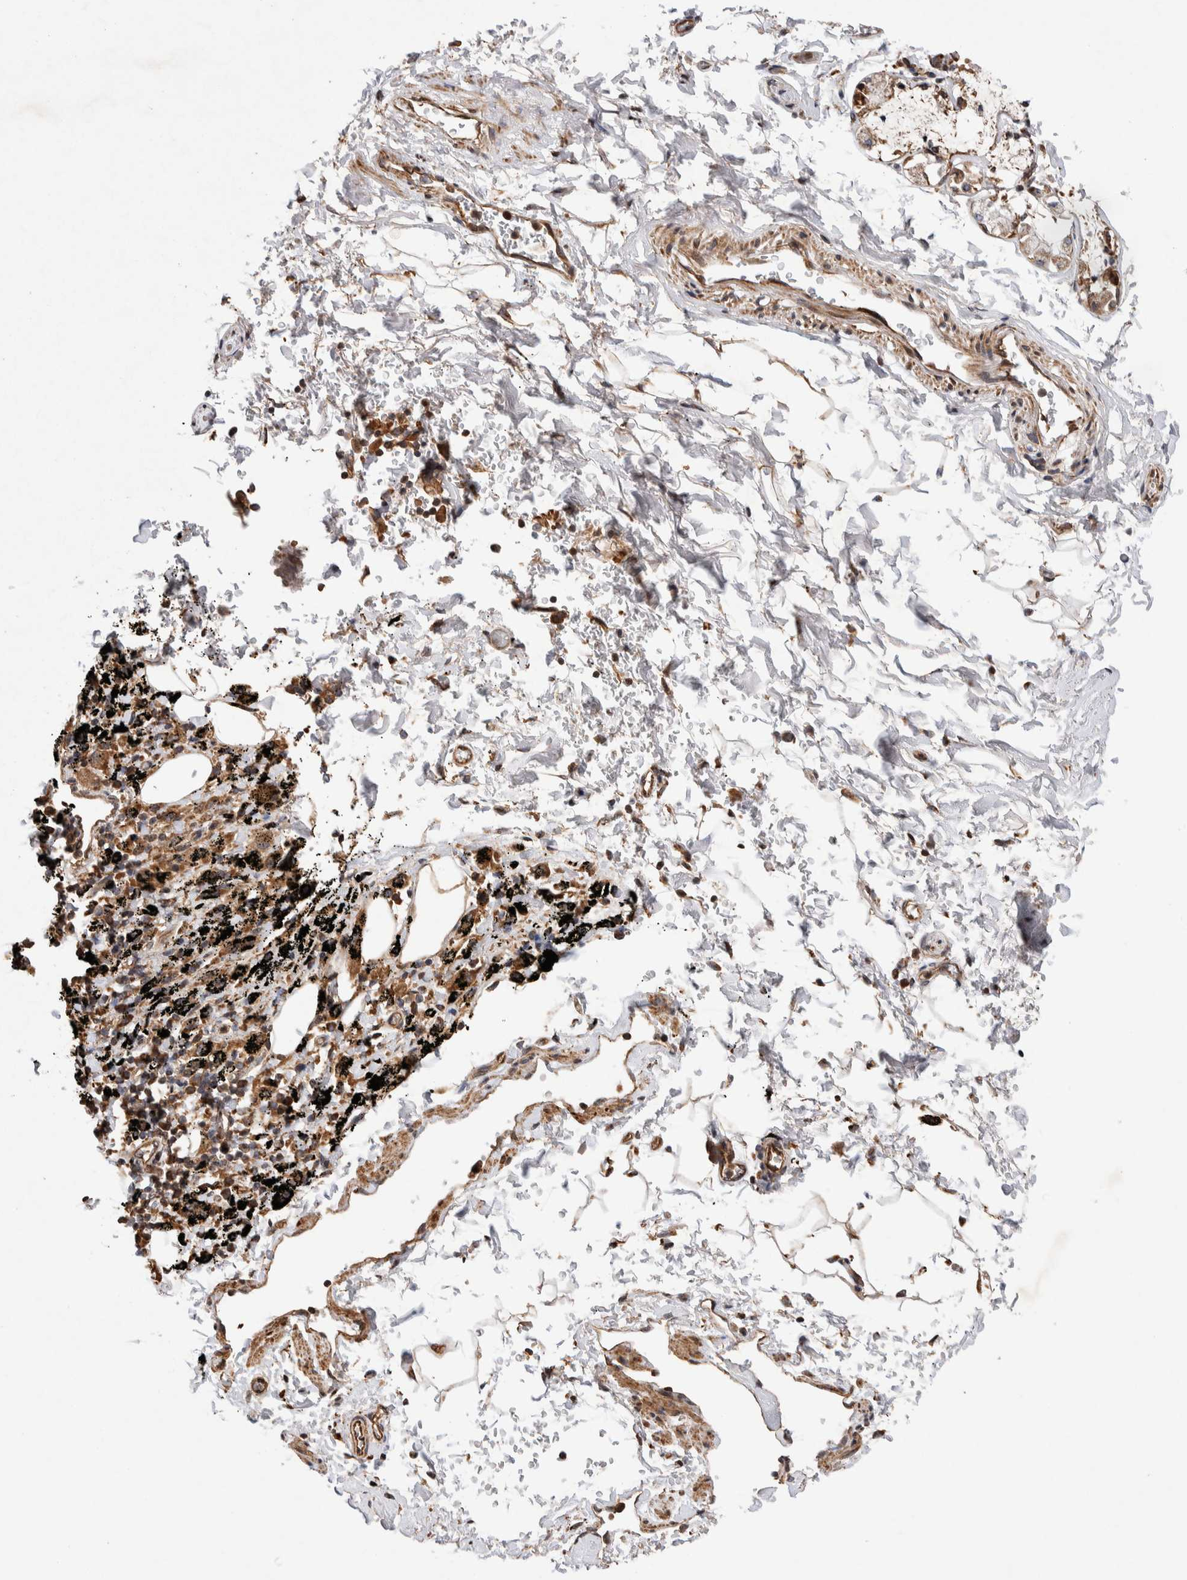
{"staining": {"intensity": "moderate", "quantity": "25%-75%", "location": "cytoplasmic/membranous"}, "tissue": "adipose tissue", "cell_type": "Adipocytes", "image_type": "normal", "snomed": [{"axis": "morphology", "description": "Normal tissue, NOS"}, {"axis": "topography", "description": "Cartilage tissue"}, {"axis": "topography", "description": "Lung"}], "caption": "This is an image of immunohistochemistry (IHC) staining of benign adipose tissue, which shows moderate positivity in the cytoplasmic/membranous of adipocytes.", "gene": "LZTS1", "patient": {"sex": "female", "age": 77}}